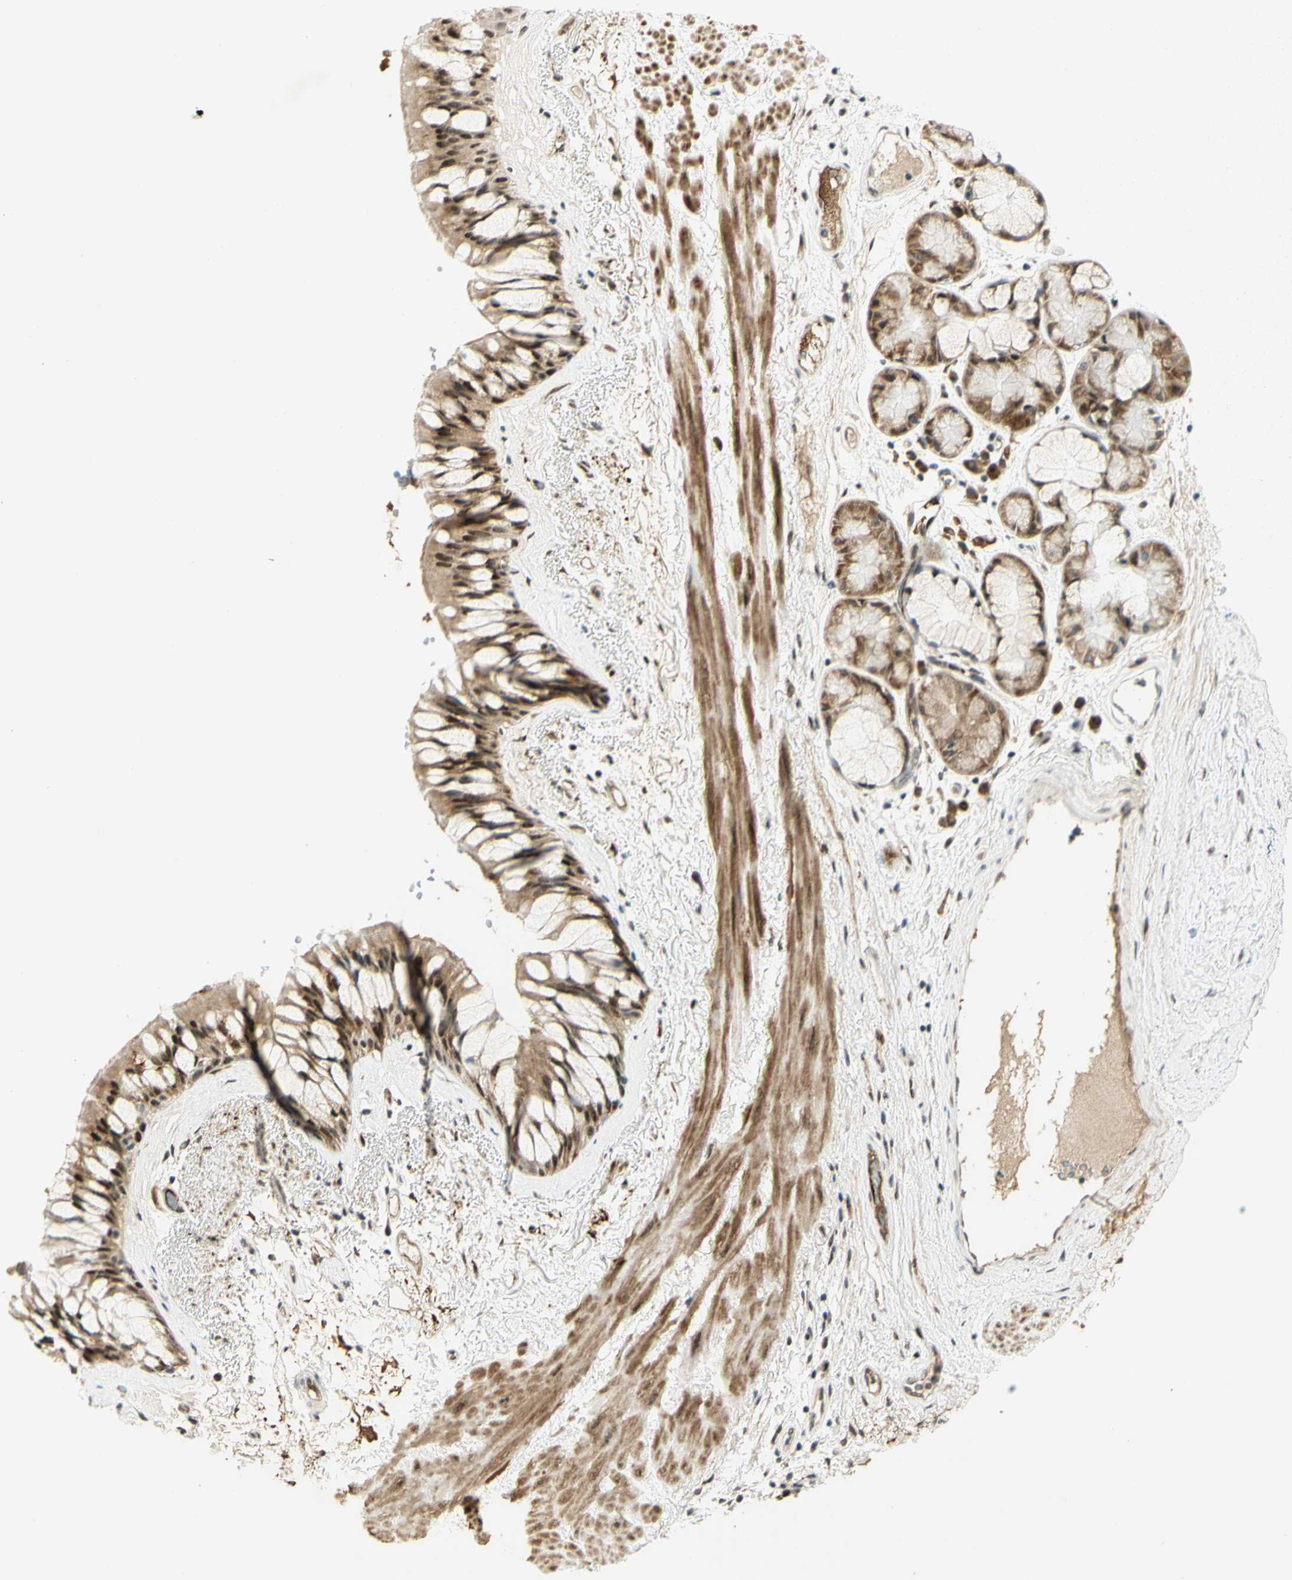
{"staining": {"intensity": "moderate", "quantity": ">75%", "location": "cytoplasmic/membranous,nuclear"}, "tissue": "bronchus", "cell_type": "Respiratory epithelial cells", "image_type": "normal", "snomed": [{"axis": "morphology", "description": "Normal tissue, NOS"}, {"axis": "topography", "description": "Bronchus"}], "caption": "Immunohistochemical staining of unremarkable bronchus reveals moderate cytoplasmic/membranous,nuclear protein expression in about >75% of respiratory epithelial cells.", "gene": "DDX1", "patient": {"sex": "male", "age": 66}}